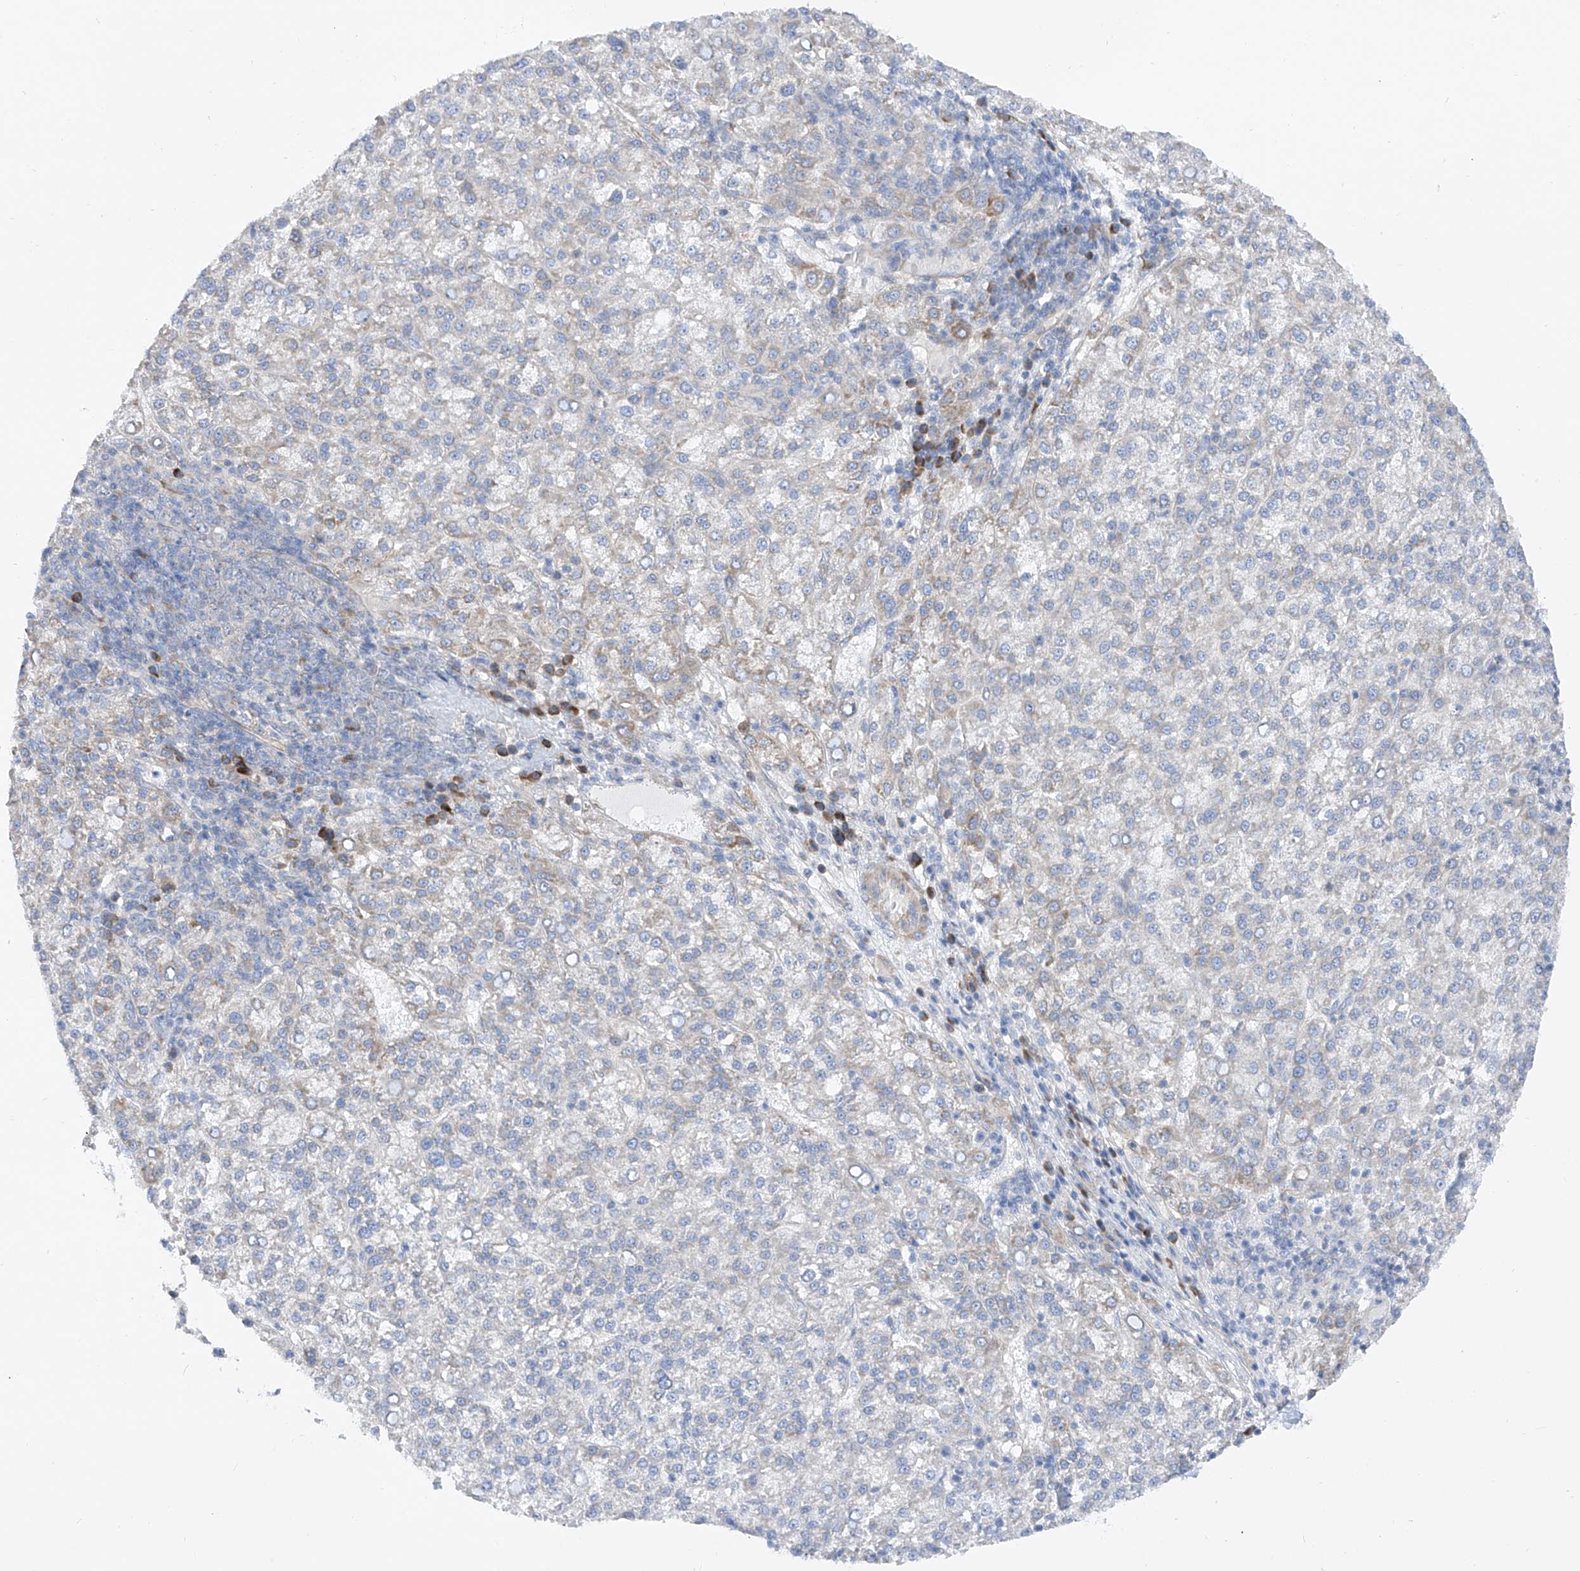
{"staining": {"intensity": "negative", "quantity": "none", "location": "none"}, "tissue": "liver cancer", "cell_type": "Tumor cells", "image_type": "cancer", "snomed": [{"axis": "morphology", "description": "Carcinoma, Hepatocellular, NOS"}, {"axis": "topography", "description": "Liver"}], "caption": "Image shows no significant protein positivity in tumor cells of hepatocellular carcinoma (liver).", "gene": "LCA5", "patient": {"sex": "female", "age": 58}}